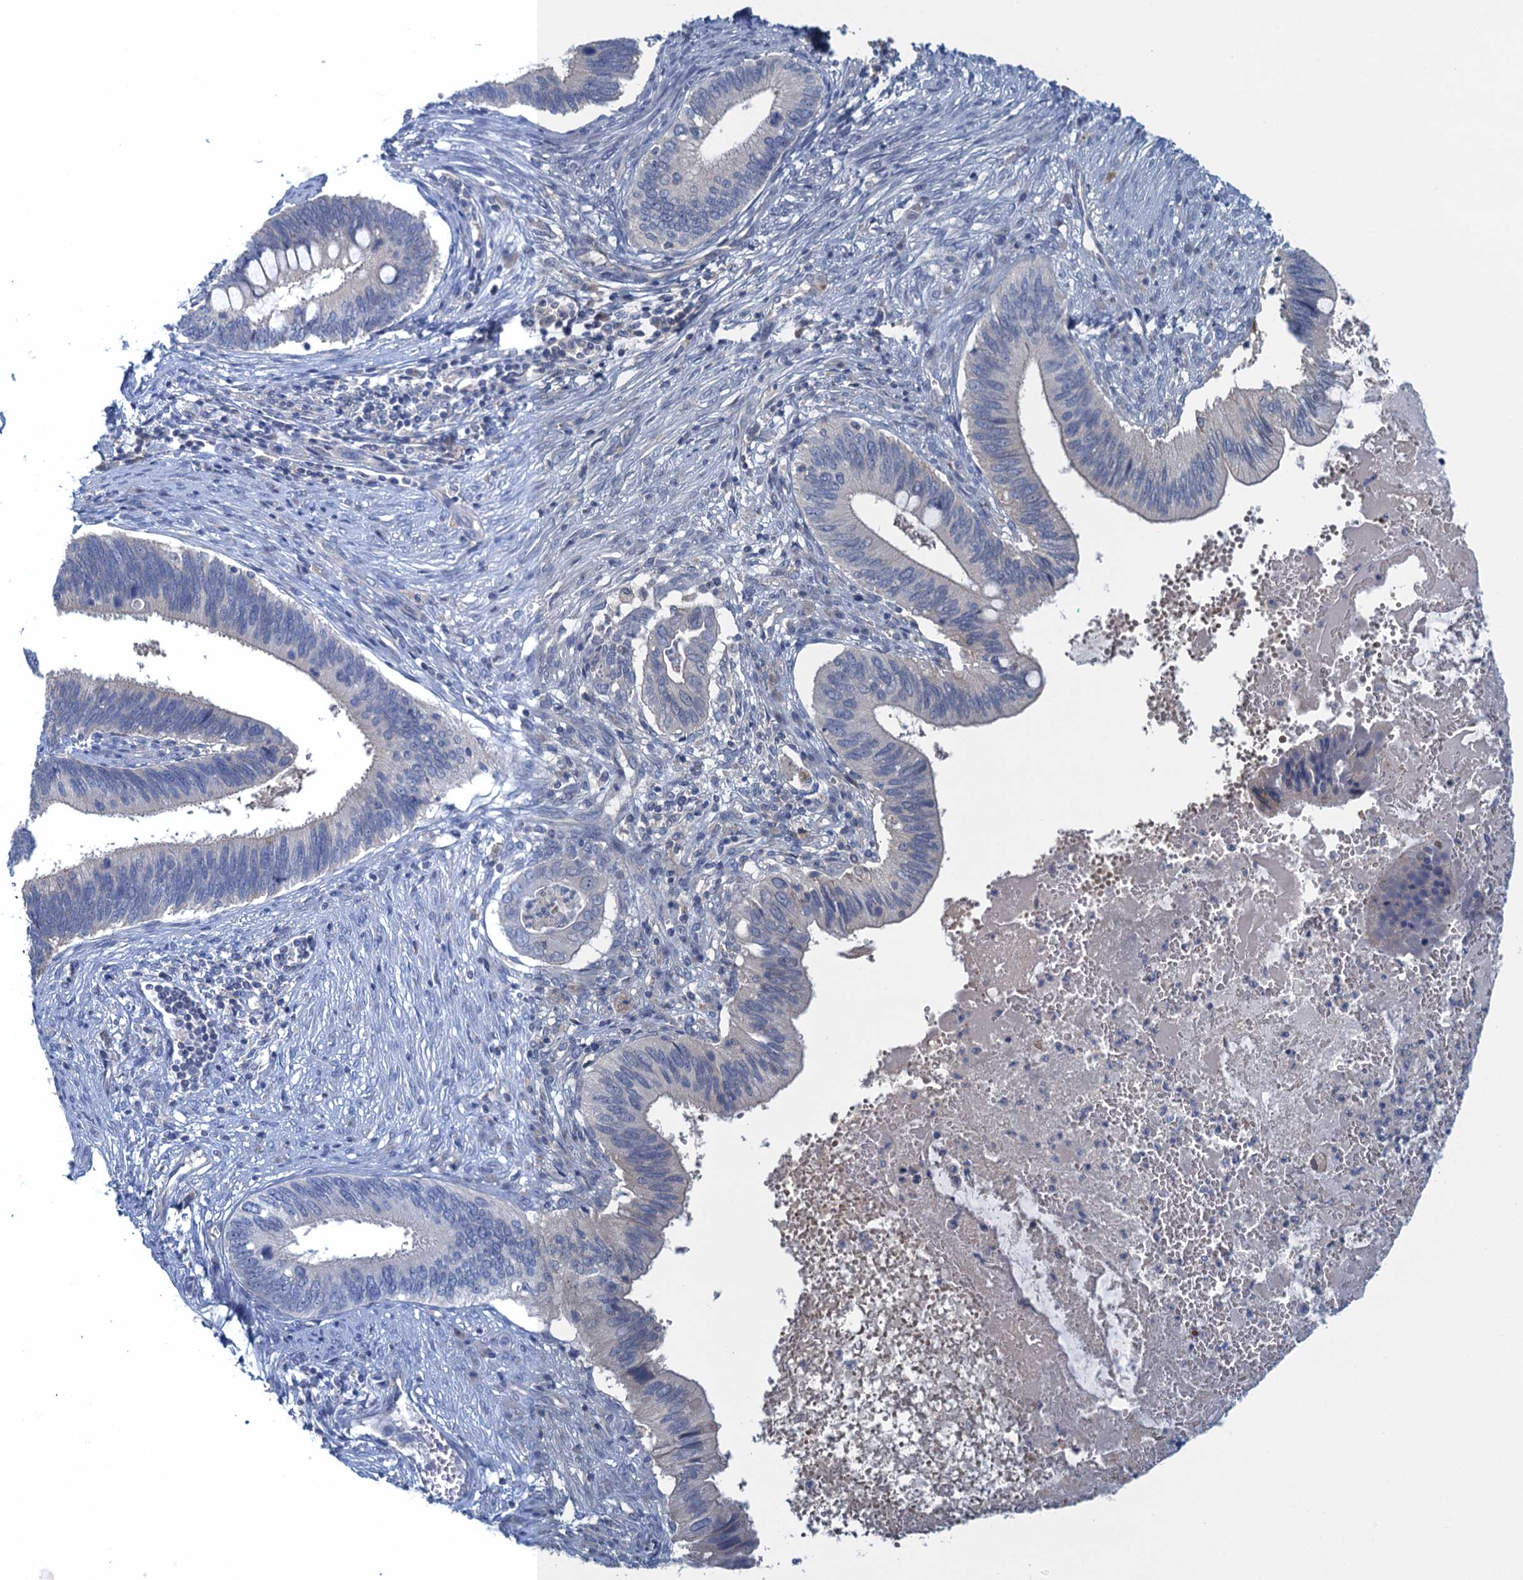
{"staining": {"intensity": "negative", "quantity": "none", "location": "none"}, "tissue": "cervical cancer", "cell_type": "Tumor cells", "image_type": "cancer", "snomed": [{"axis": "morphology", "description": "Adenocarcinoma, NOS"}, {"axis": "topography", "description": "Cervix"}], "caption": "Immunohistochemistry of human cervical adenocarcinoma exhibits no expression in tumor cells.", "gene": "NCKAP1L", "patient": {"sex": "female", "age": 42}}